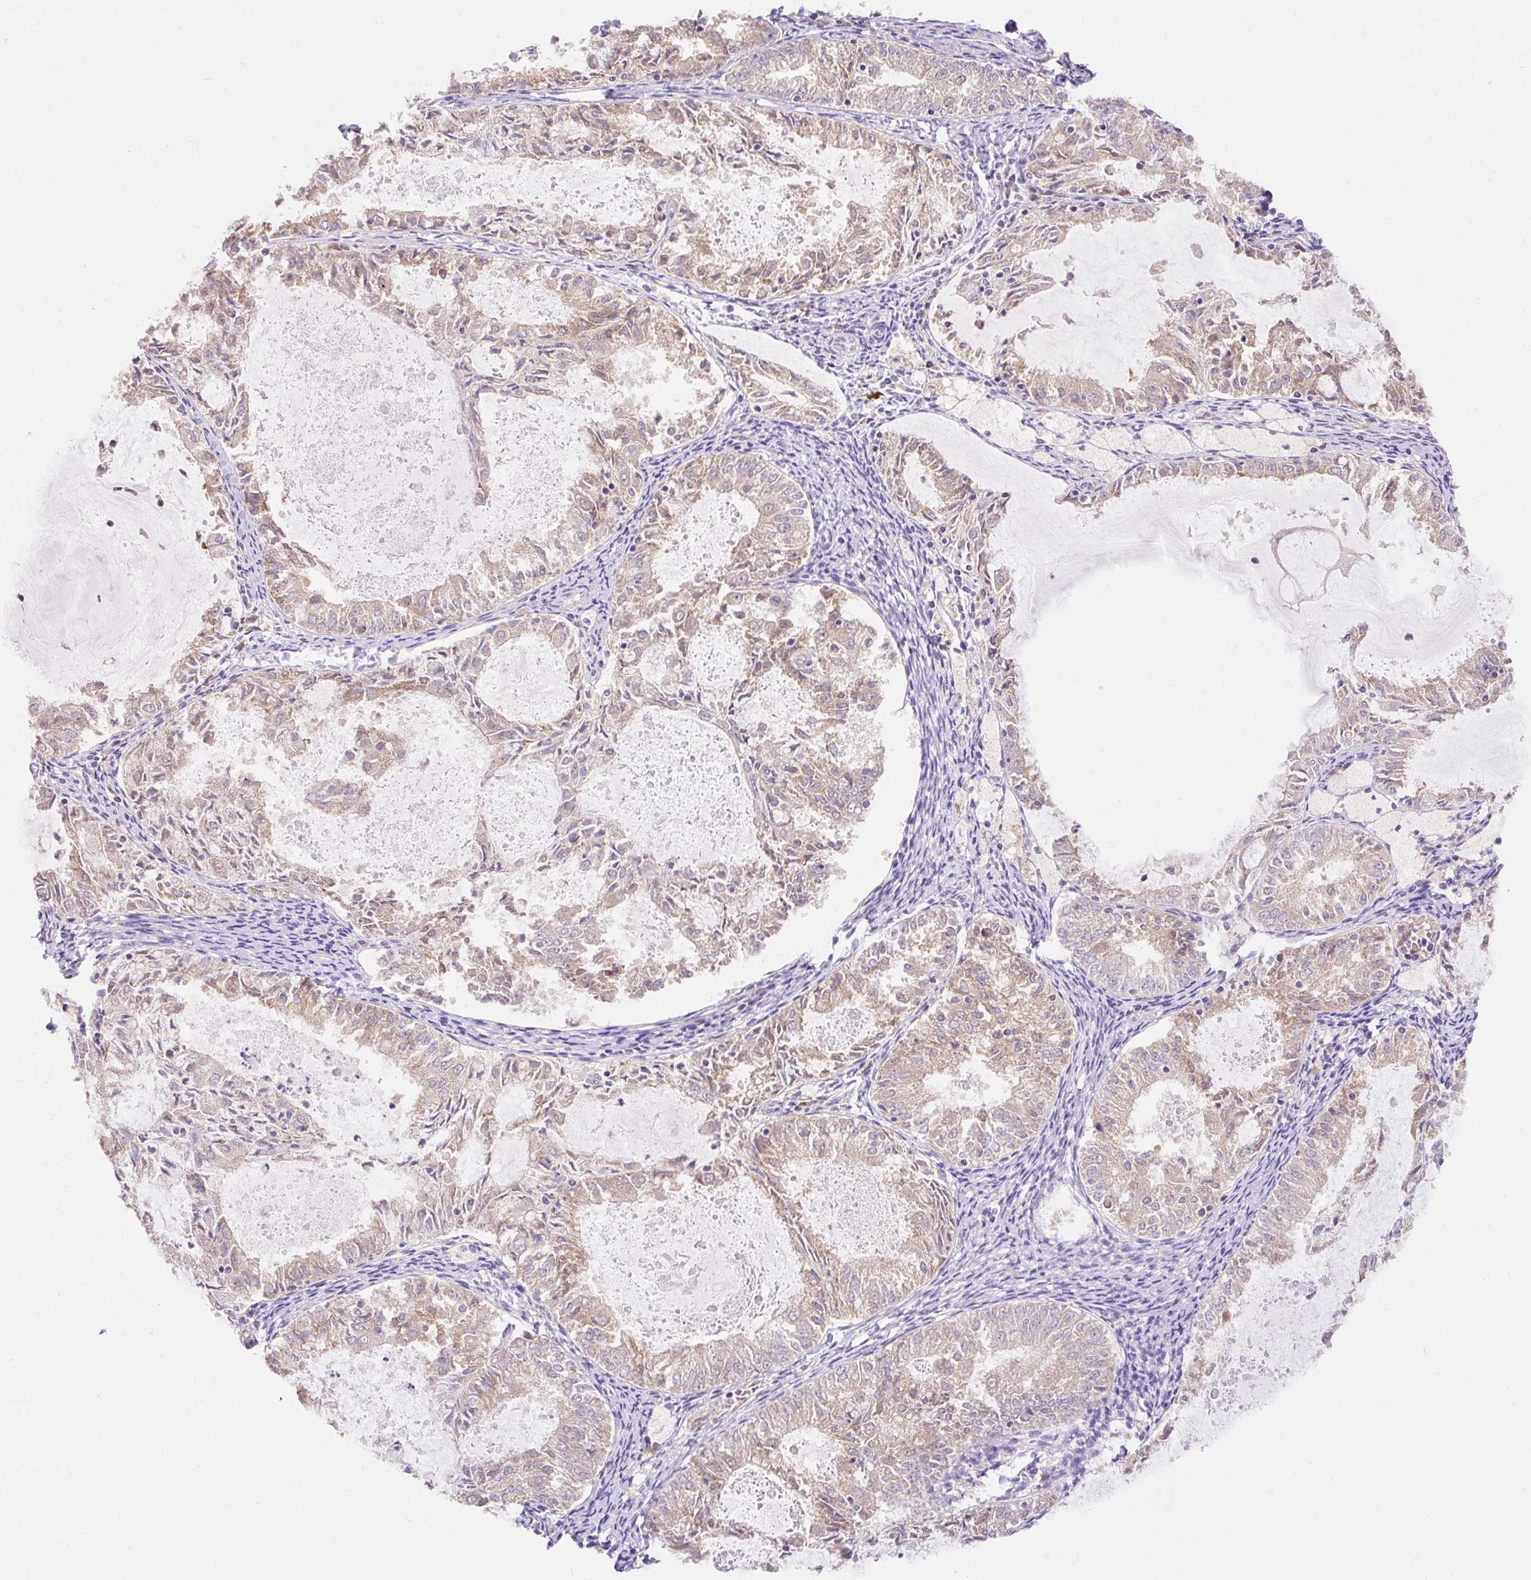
{"staining": {"intensity": "weak", "quantity": "25%-75%", "location": "cytoplasmic/membranous"}, "tissue": "endometrial cancer", "cell_type": "Tumor cells", "image_type": "cancer", "snomed": [{"axis": "morphology", "description": "Adenocarcinoma, NOS"}, {"axis": "topography", "description": "Endometrium"}], "caption": "Endometrial adenocarcinoma stained with IHC displays weak cytoplasmic/membranous staining in approximately 25%-75% of tumor cells. (brown staining indicates protein expression, while blue staining denotes nuclei).", "gene": "SEC63", "patient": {"sex": "female", "age": 57}}